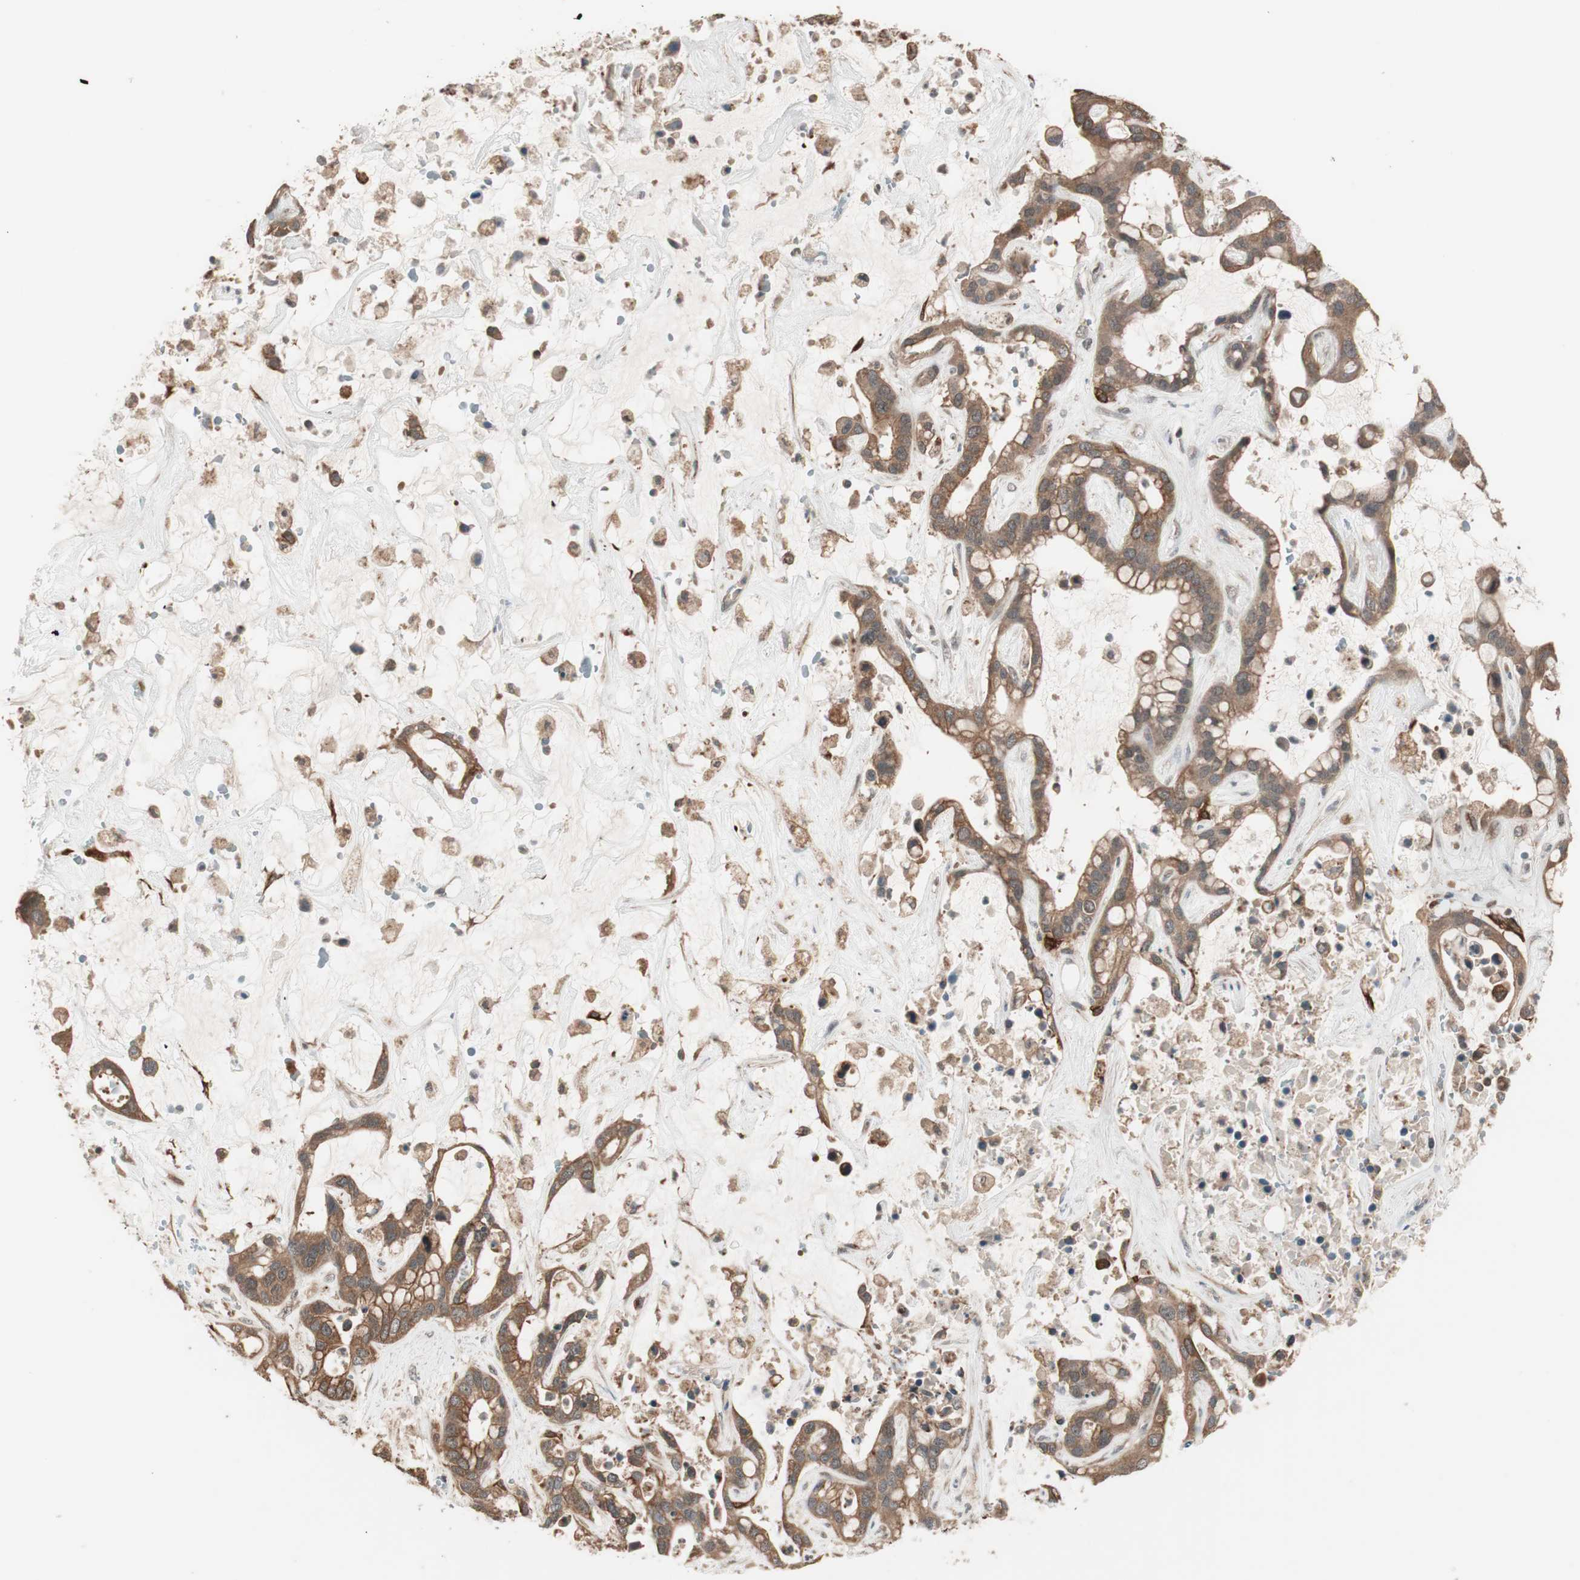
{"staining": {"intensity": "moderate", "quantity": ">75%", "location": "cytoplasmic/membranous"}, "tissue": "liver cancer", "cell_type": "Tumor cells", "image_type": "cancer", "snomed": [{"axis": "morphology", "description": "Cholangiocarcinoma"}, {"axis": "topography", "description": "Liver"}], "caption": "An image of liver cancer stained for a protein exhibits moderate cytoplasmic/membranous brown staining in tumor cells.", "gene": "FBXO5", "patient": {"sex": "female", "age": 65}}